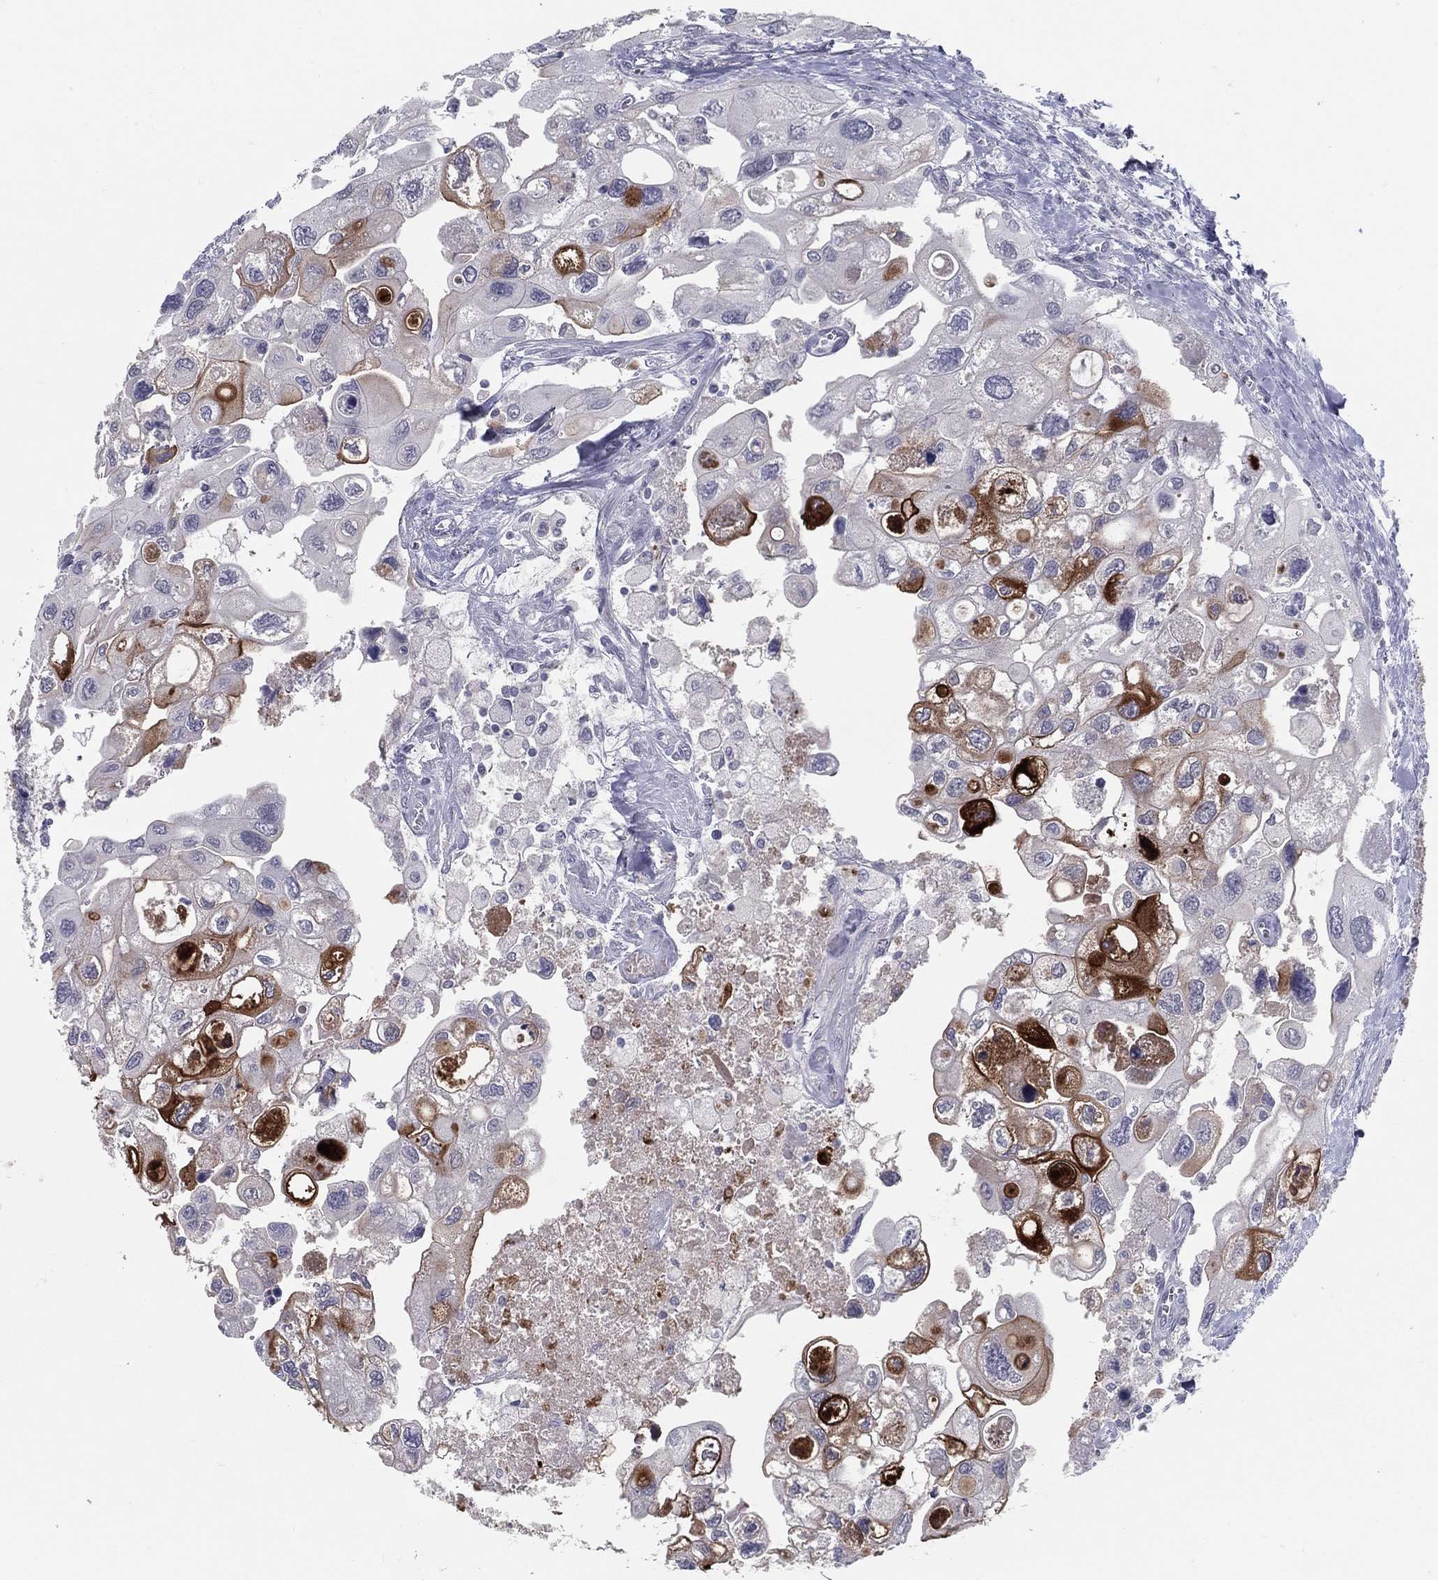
{"staining": {"intensity": "strong", "quantity": "<25%", "location": "cytoplasmic/membranous"}, "tissue": "urothelial cancer", "cell_type": "Tumor cells", "image_type": "cancer", "snomed": [{"axis": "morphology", "description": "Urothelial carcinoma, High grade"}, {"axis": "topography", "description": "Urinary bladder"}], "caption": "An IHC image of neoplastic tissue is shown. Protein staining in brown shows strong cytoplasmic/membranous positivity in high-grade urothelial carcinoma within tumor cells. (DAB (3,3'-diaminobenzidine) IHC, brown staining for protein, blue staining for nuclei).", "gene": "ACE2", "patient": {"sex": "male", "age": 59}}